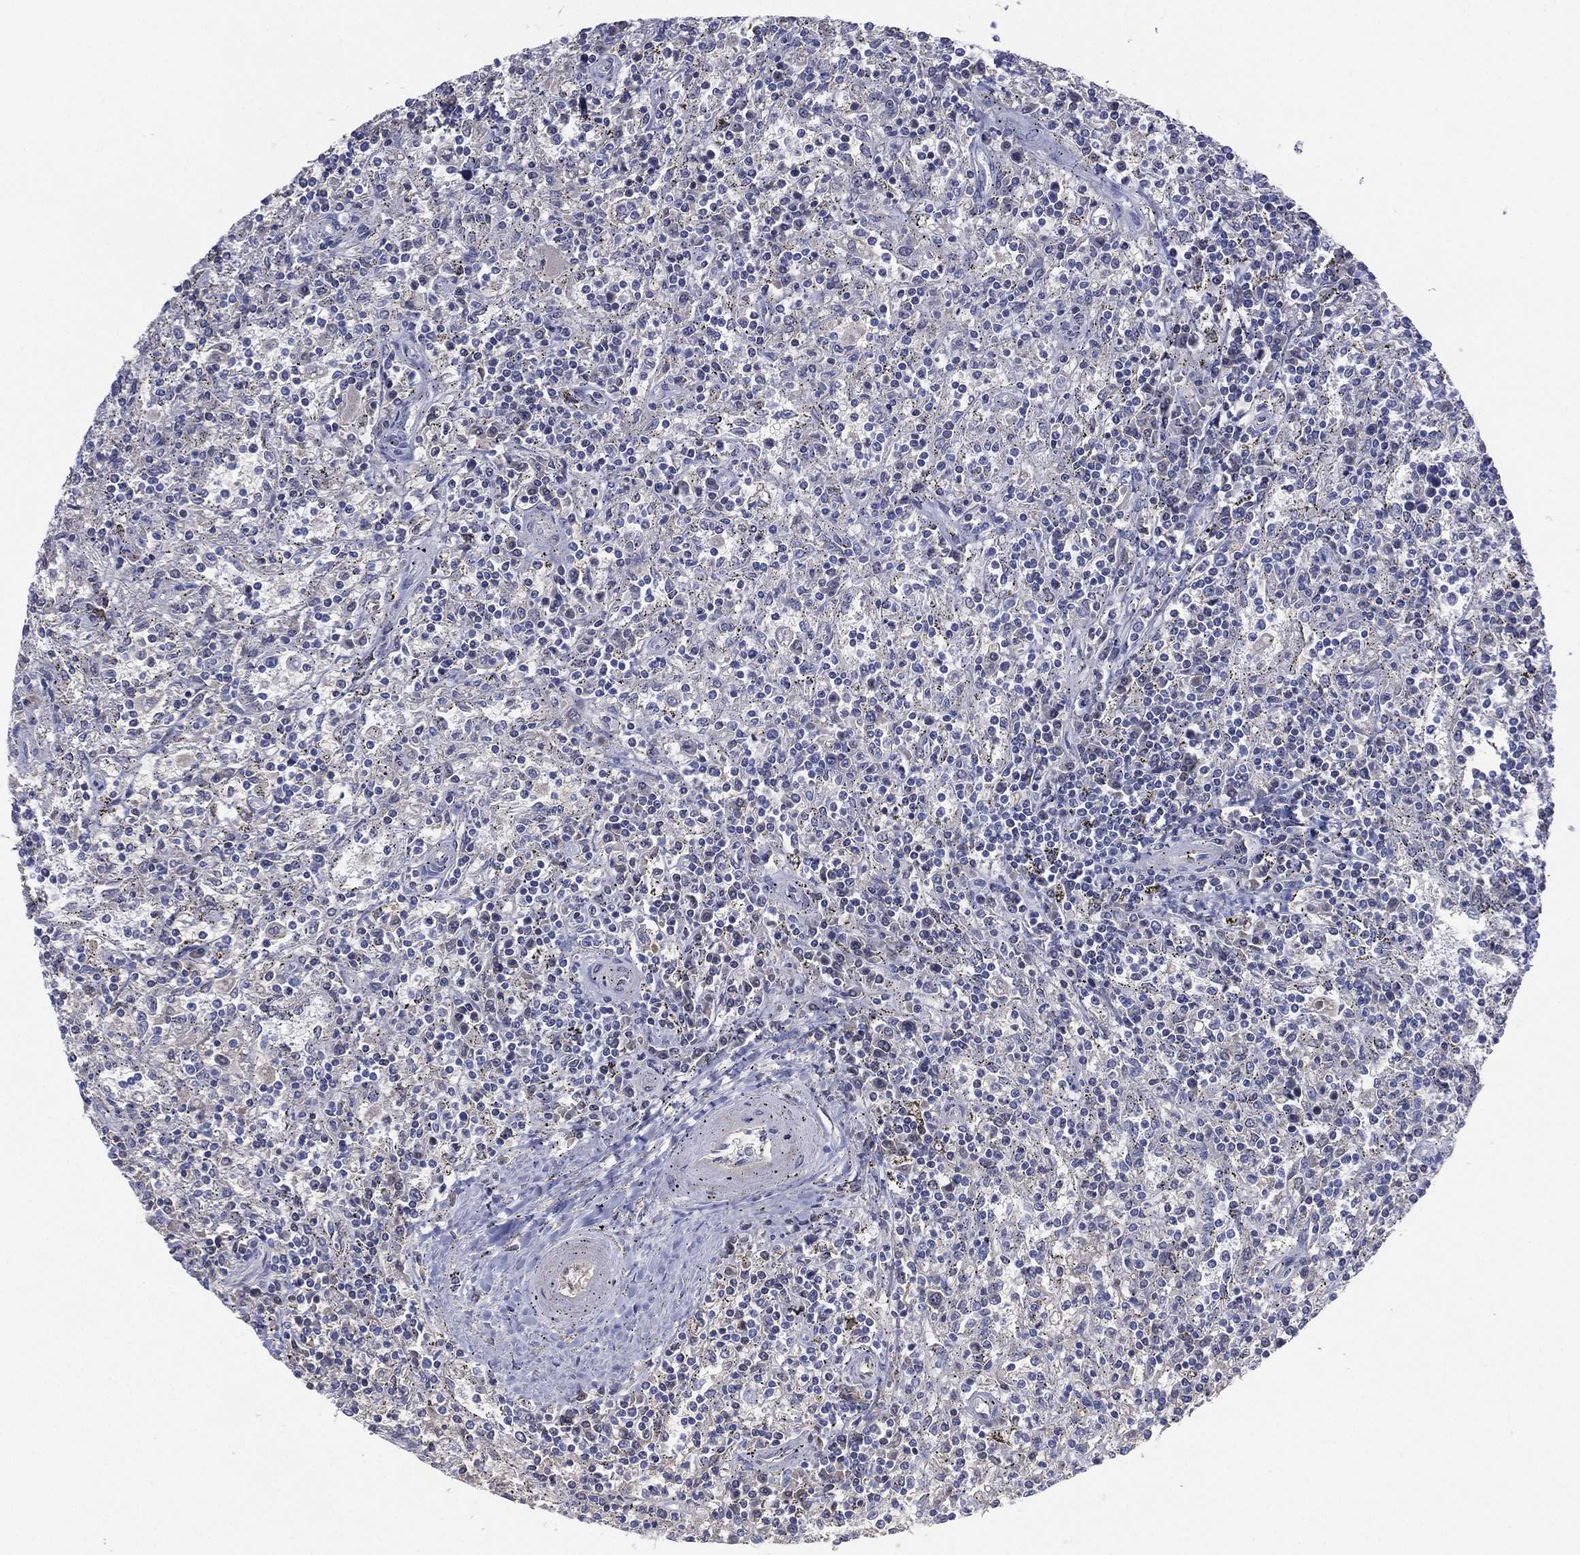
{"staining": {"intensity": "negative", "quantity": "none", "location": "none"}, "tissue": "lymphoma", "cell_type": "Tumor cells", "image_type": "cancer", "snomed": [{"axis": "morphology", "description": "Malignant lymphoma, non-Hodgkin's type, Low grade"}, {"axis": "topography", "description": "Spleen"}], "caption": "Immunohistochemistry (IHC) image of human lymphoma stained for a protein (brown), which shows no staining in tumor cells. (Brightfield microscopy of DAB (3,3'-diaminobenzidine) IHC at high magnification).", "gene": "CYP2D6", "patient": {"sex": "male", "age": 62}}